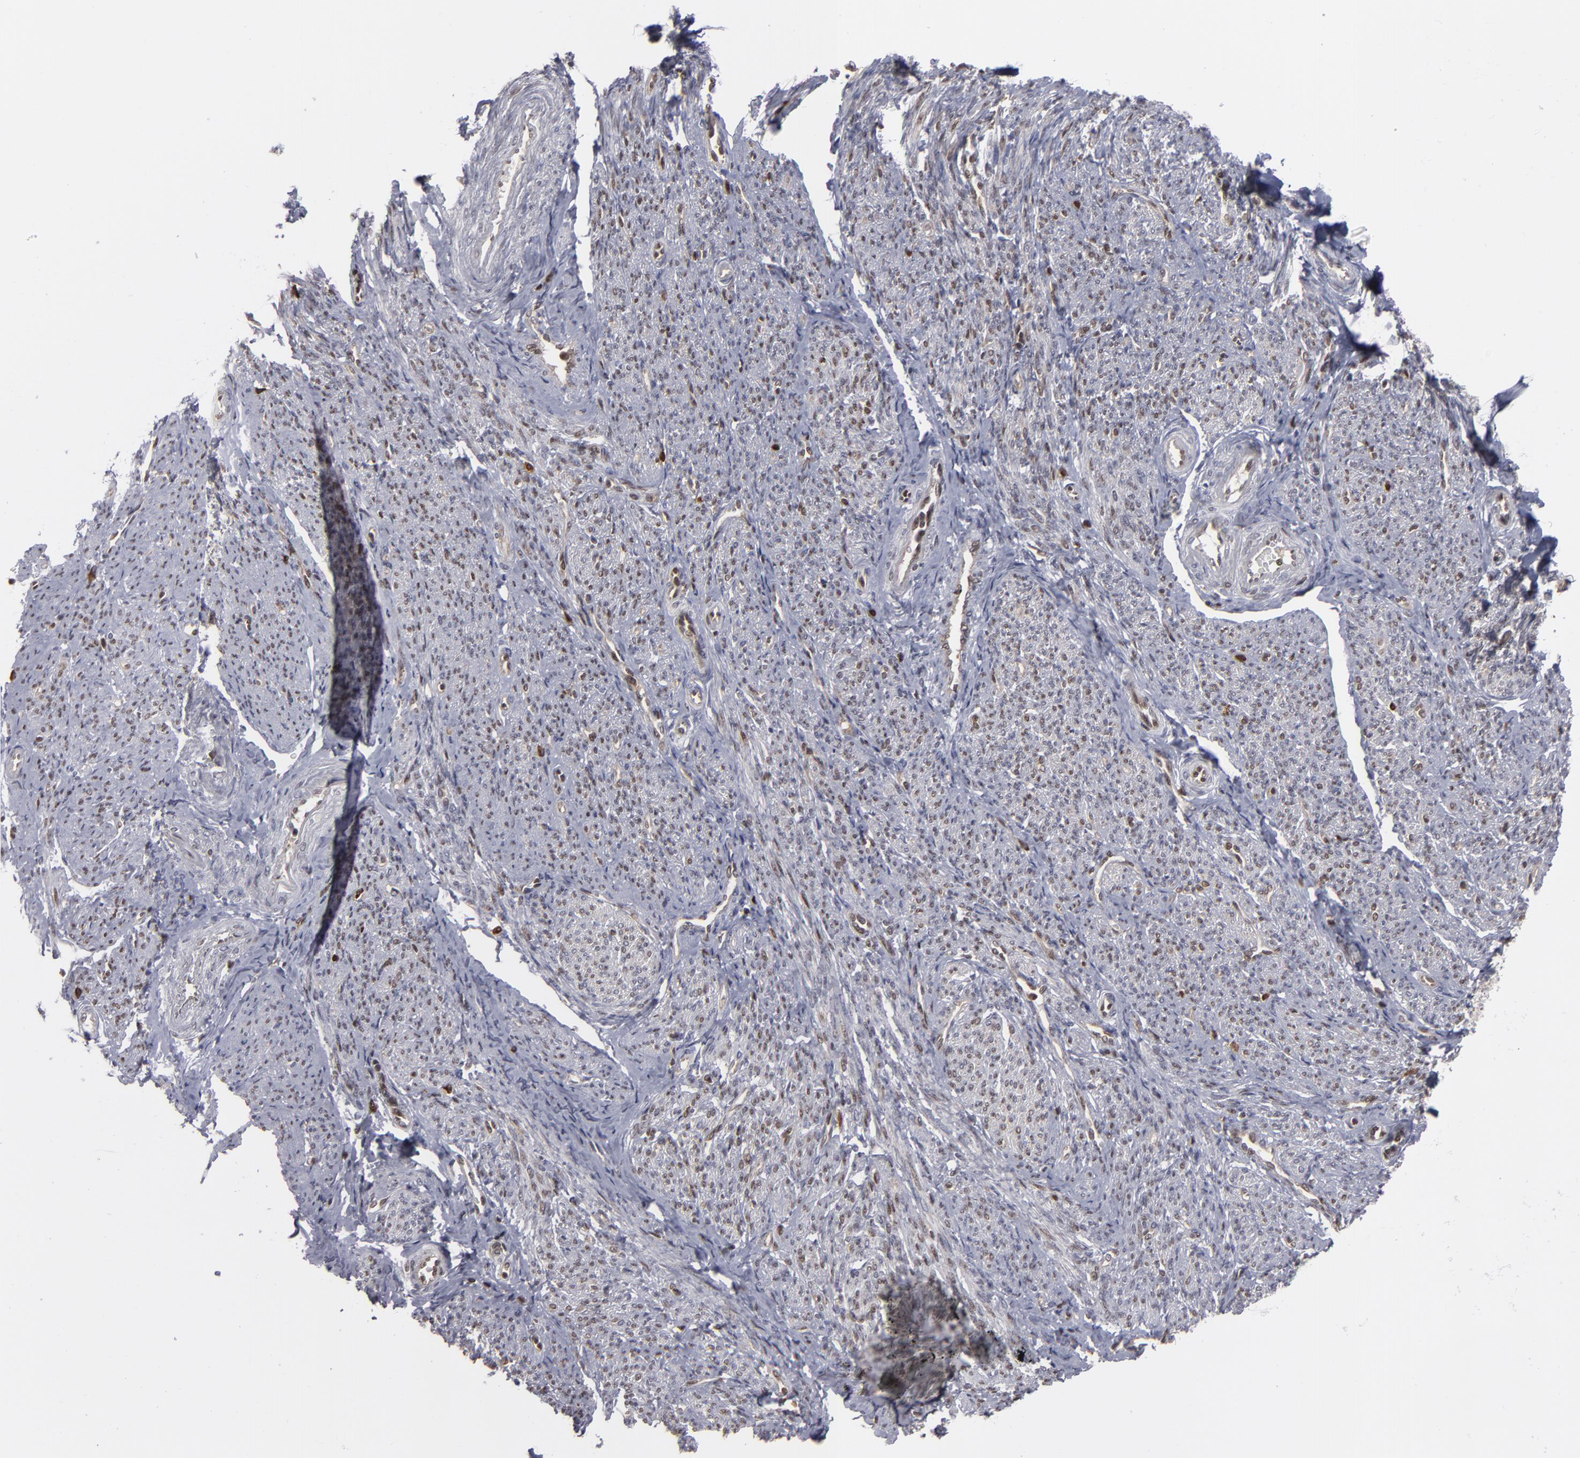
{"staining": {"intensity": "weak", "quantity": "<25%", "location": "nuclear"}, "tissue": "smooth muscle", "cell_type": "Smooth muscle cells", "image_type": "normal", "snomed": [{"axis": "morphology", "description": "Normal tissue, NOS"}, {"axis": "topography", "description": "Smooth muscle"}], "caption": "Immunohistochemistry micrograph of normal smooth muscle stained for a protein (brown), which shows no expression in smooth muscle cells.", "gene": "GSR", "patient": {"sex": "female", "age": 65}}